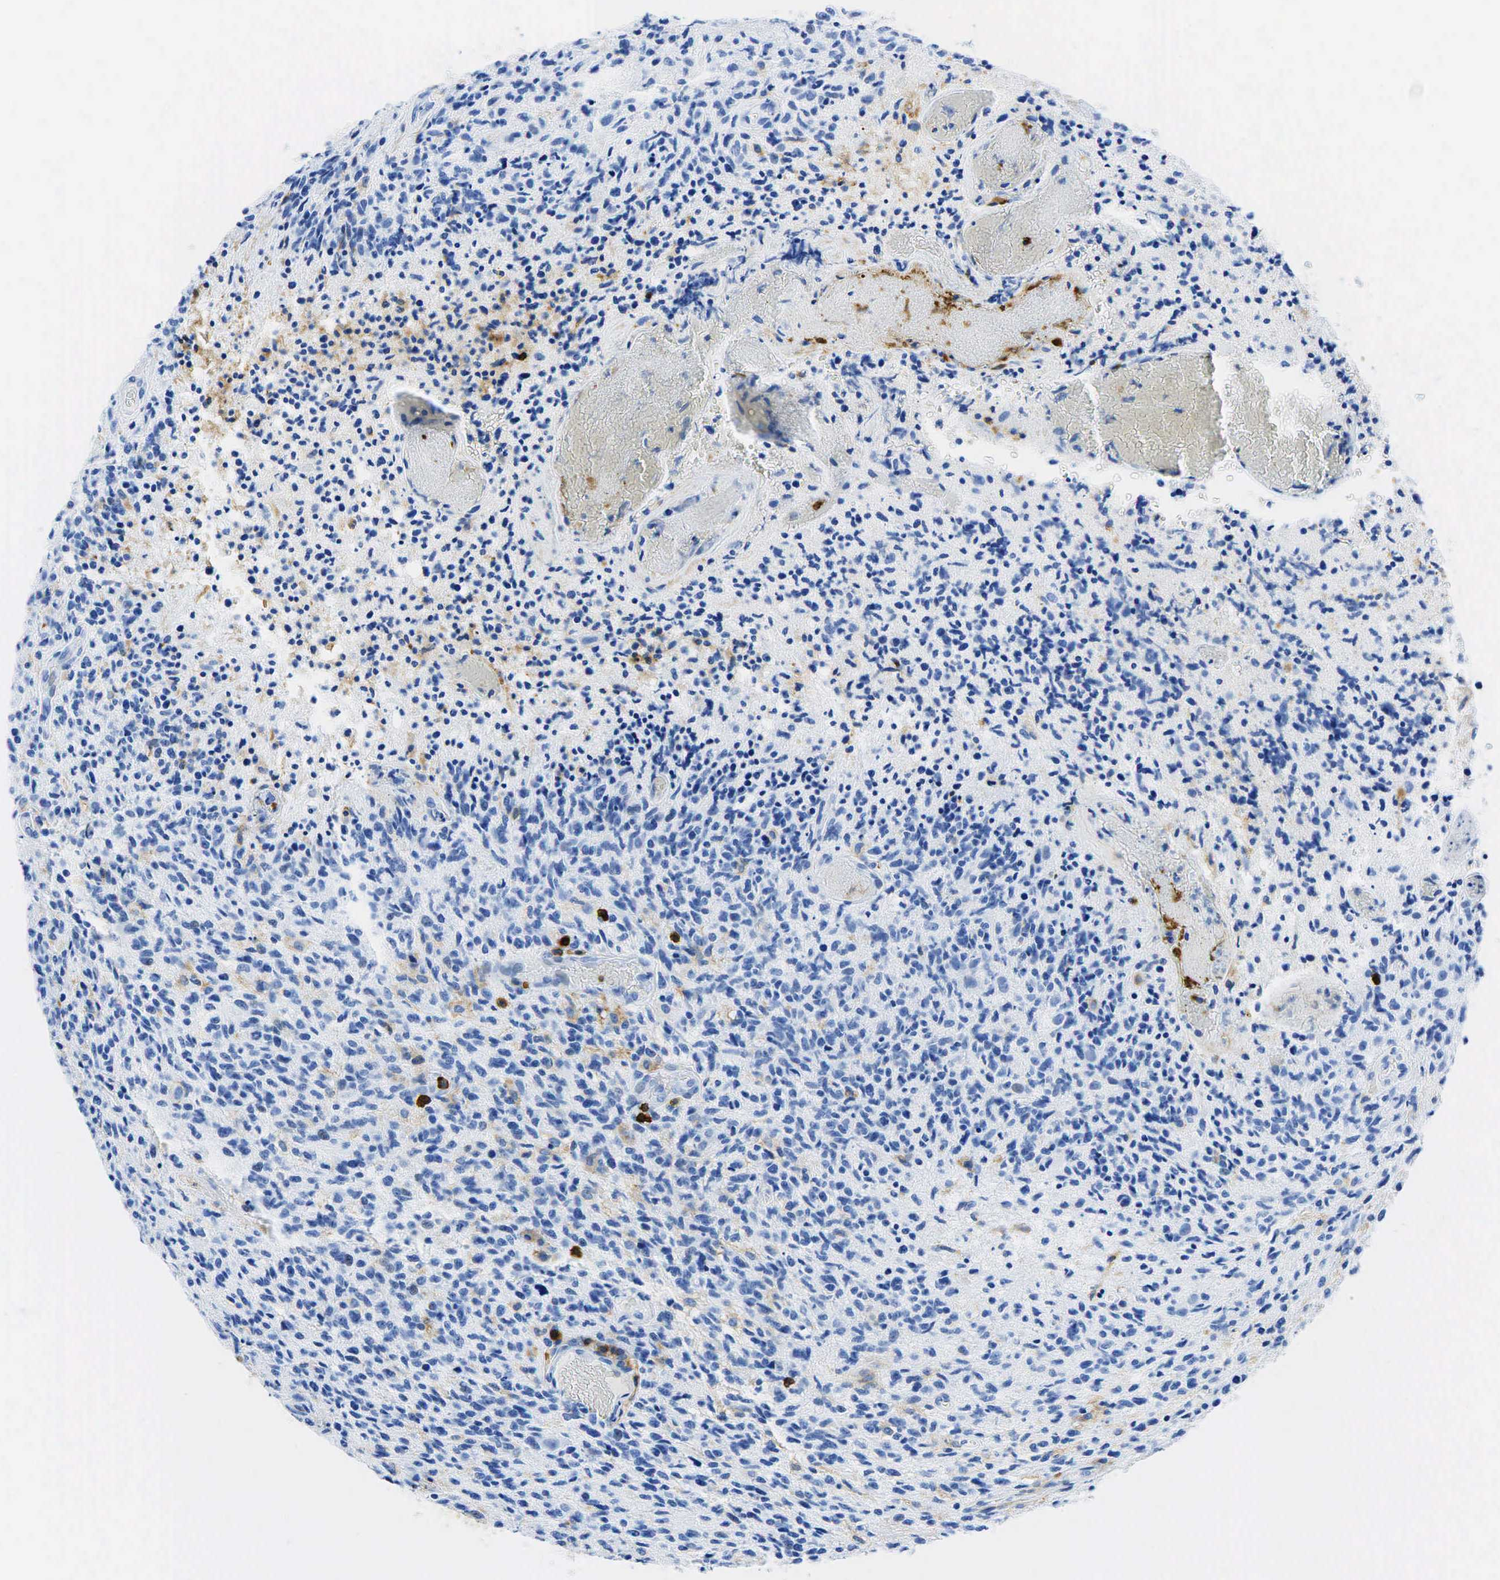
{"staining": {"intensity": "negative", "quantity": "none", "location": "none"}, "tissue": "glioma", "cell_type": "Tumor cells", "image_type": "cancer", "snomed": [{"axis": "morphology", "description": "Glioma, malignant, High grade"}, {"axis": "topography", "description": "Brain"}], "caption": "Micrograph shows no significant protein staining in tumor cells of glioma.", "gene": "PTPRC", "patient": {"sex": "male", "age": 36}}